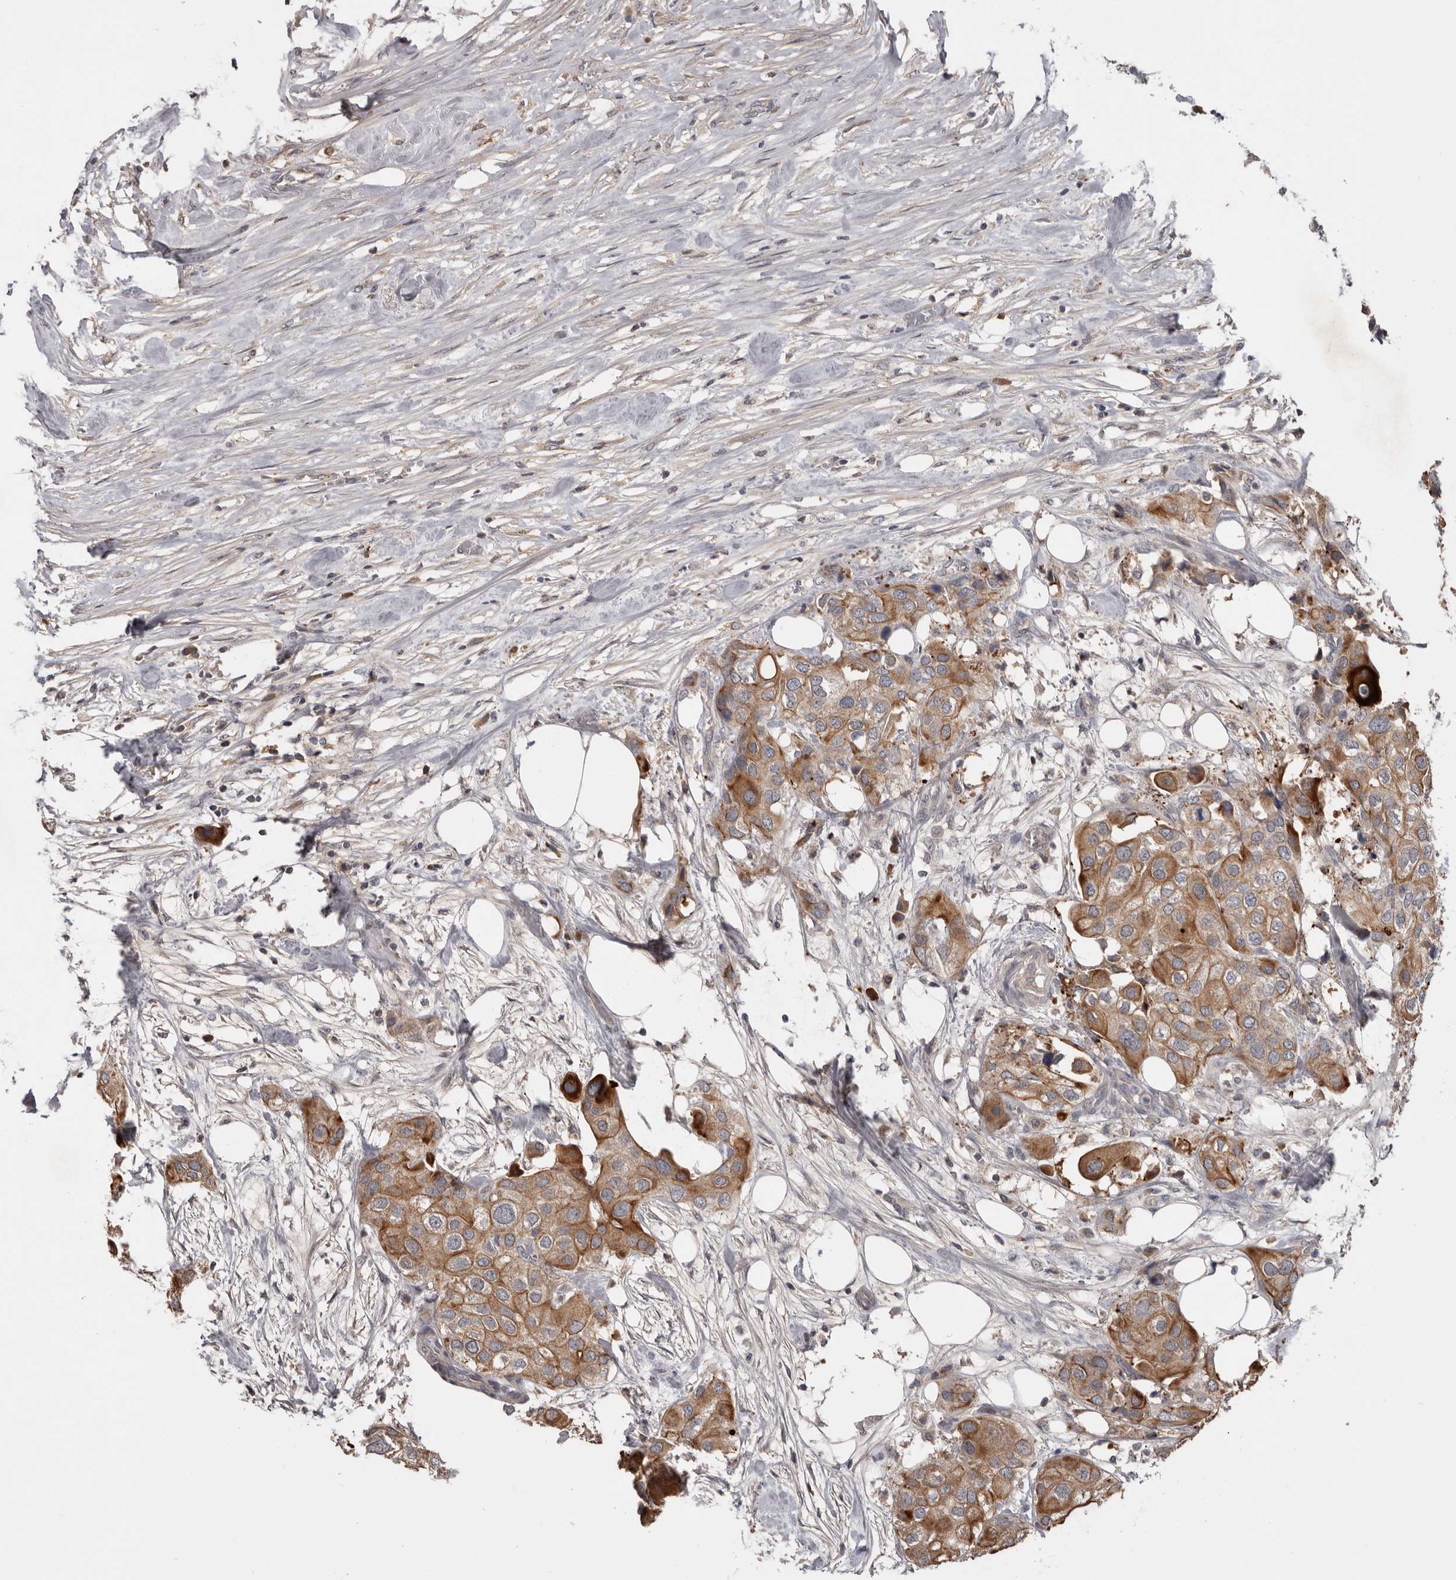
{"staining": {"intensity": "moderate", "quantity": ">75%", "location": "cytoplasmic/membranous"}, "tissue": "urothelial cancer", "cell_type": "Tumor cells", "image_type": "cancer", "snomed": [{"axis": "morphology", "description": "Urothelial carcinoma, High grade"}, {"axis": "topography", "description": "Urinary bladder"}], "caption": "IHC histopathology image of urothelial cancer stained for a protein (brown), which displays medium levels of moderate cytoplasmic/membranous staining in about >75% of tumor cells.", "gene": "NMUR1", "patient": {"sex": "male", "age": 64}}